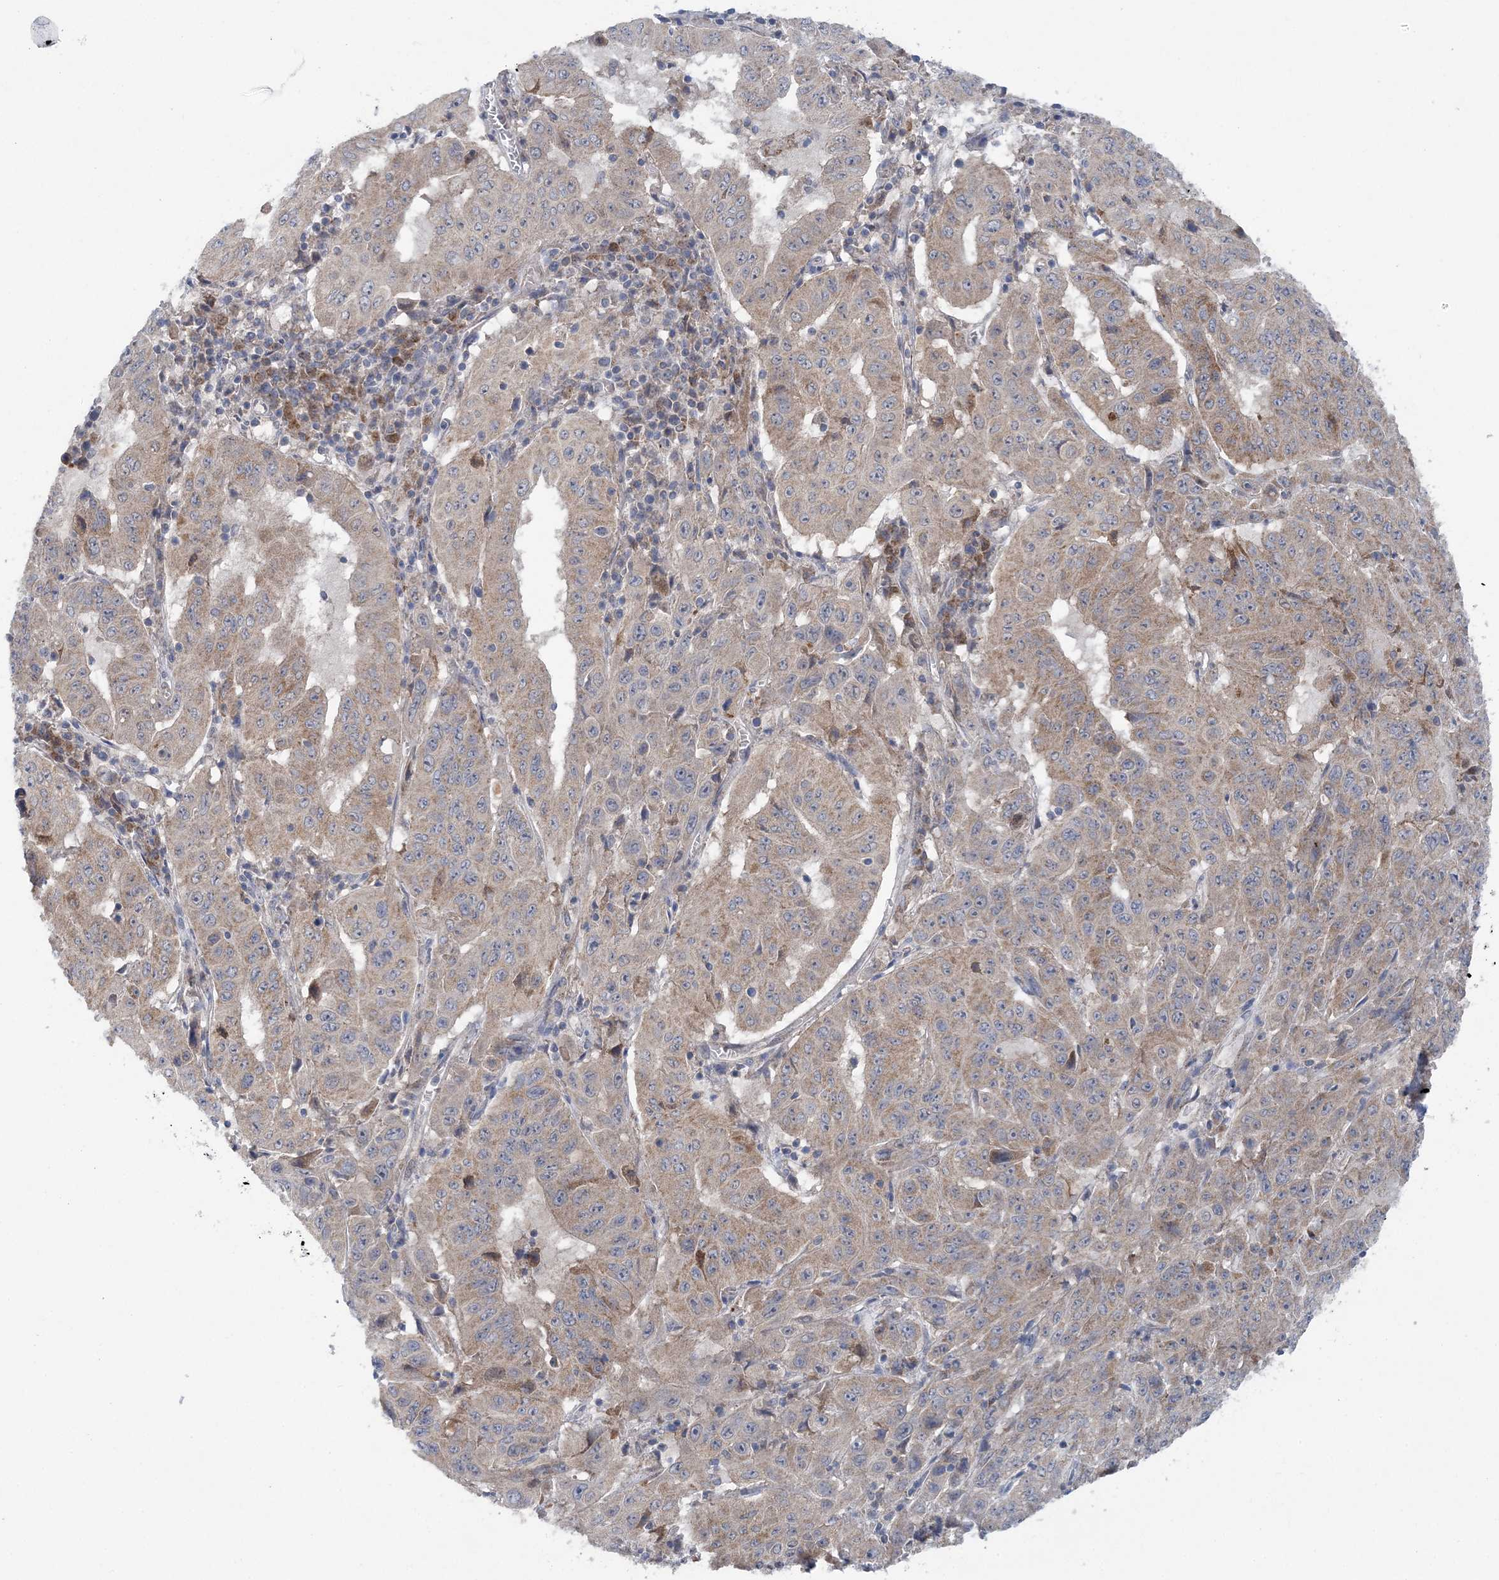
{"staining": {"intensity": "weak", "quantity": ">75%", "location": "cytoplasmic/membranous"}, "tissue": "pancreatic cancer", "cell_type": "Tumor cells", "image_type": "cancer", "snomed": [{"axis": "morphology", "description": "Adenocarcinoma, NOS"}, {"axis": "topography", "description": "Pancreas"}], "caption": "Human pancreatic cancer stained for a protein (brown) shows weak cytoplasmic/membranous positive expression in about >75% of tumor cells.", "gene": "COPE", "patient": {"sex": "male", "age": 63}}